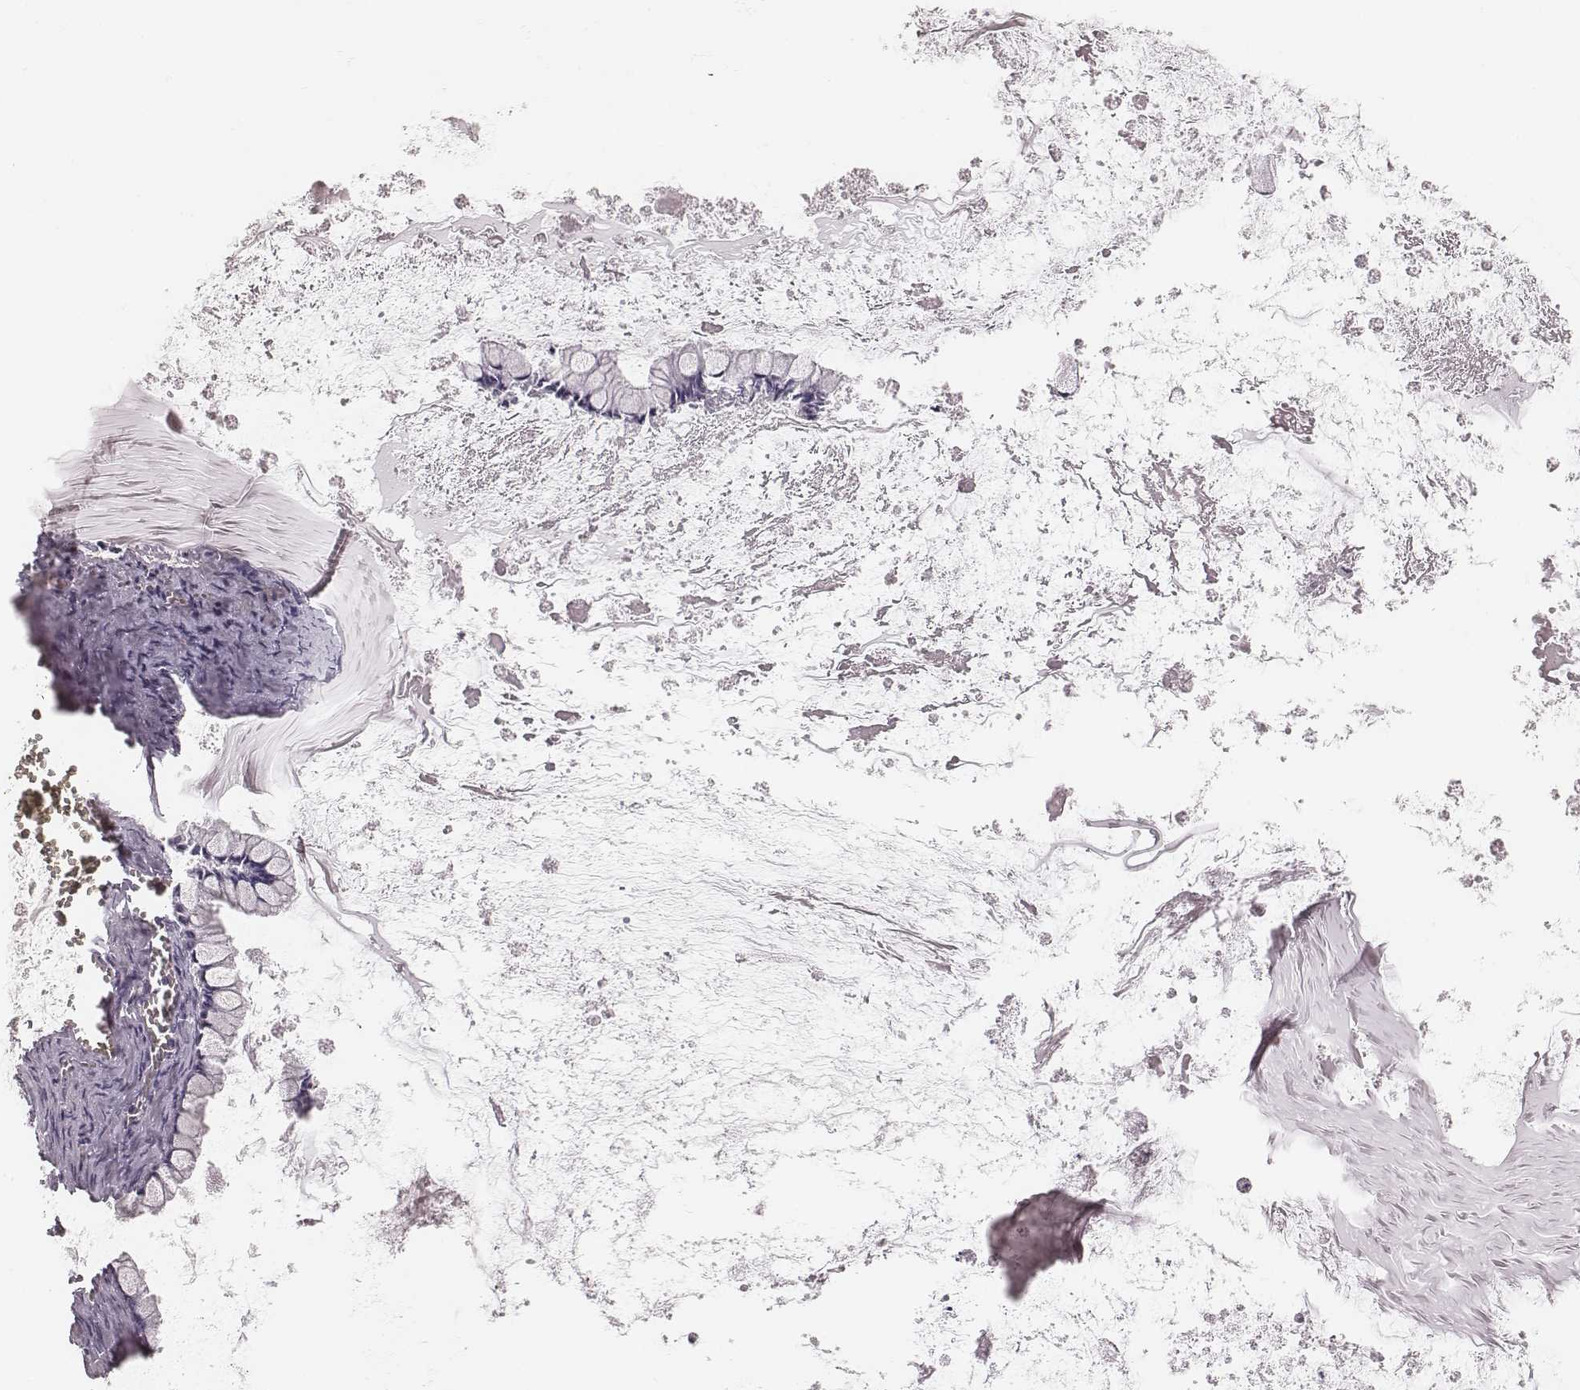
{"staining": {"intensity": "negative", "quantity": "none", "location": "none"}, "tissue": "ovarian cancer", "cell_type": "Tumor cells", "image_type": "cancer", "snomed": [{"axis": "morphology", "description": "Cystadenocarcinoma, mucinous, NOS"}, {"axis": "topography", "description": "Ovary"}], "caption": "This photomicrograph is of ovarian cancer stained with immunohistochemistry (IHC) to label a protein in brown with the nuclei are counter-stained blue. There is no positivity in tumor cells. The staining is performed using DAB (3,3'-diaminobenzidine) brown chromogen with nuclei counter-stained in using hematoxylin.", "gene": "MSX1", "patient": {"sex": "female", "age": 67}}